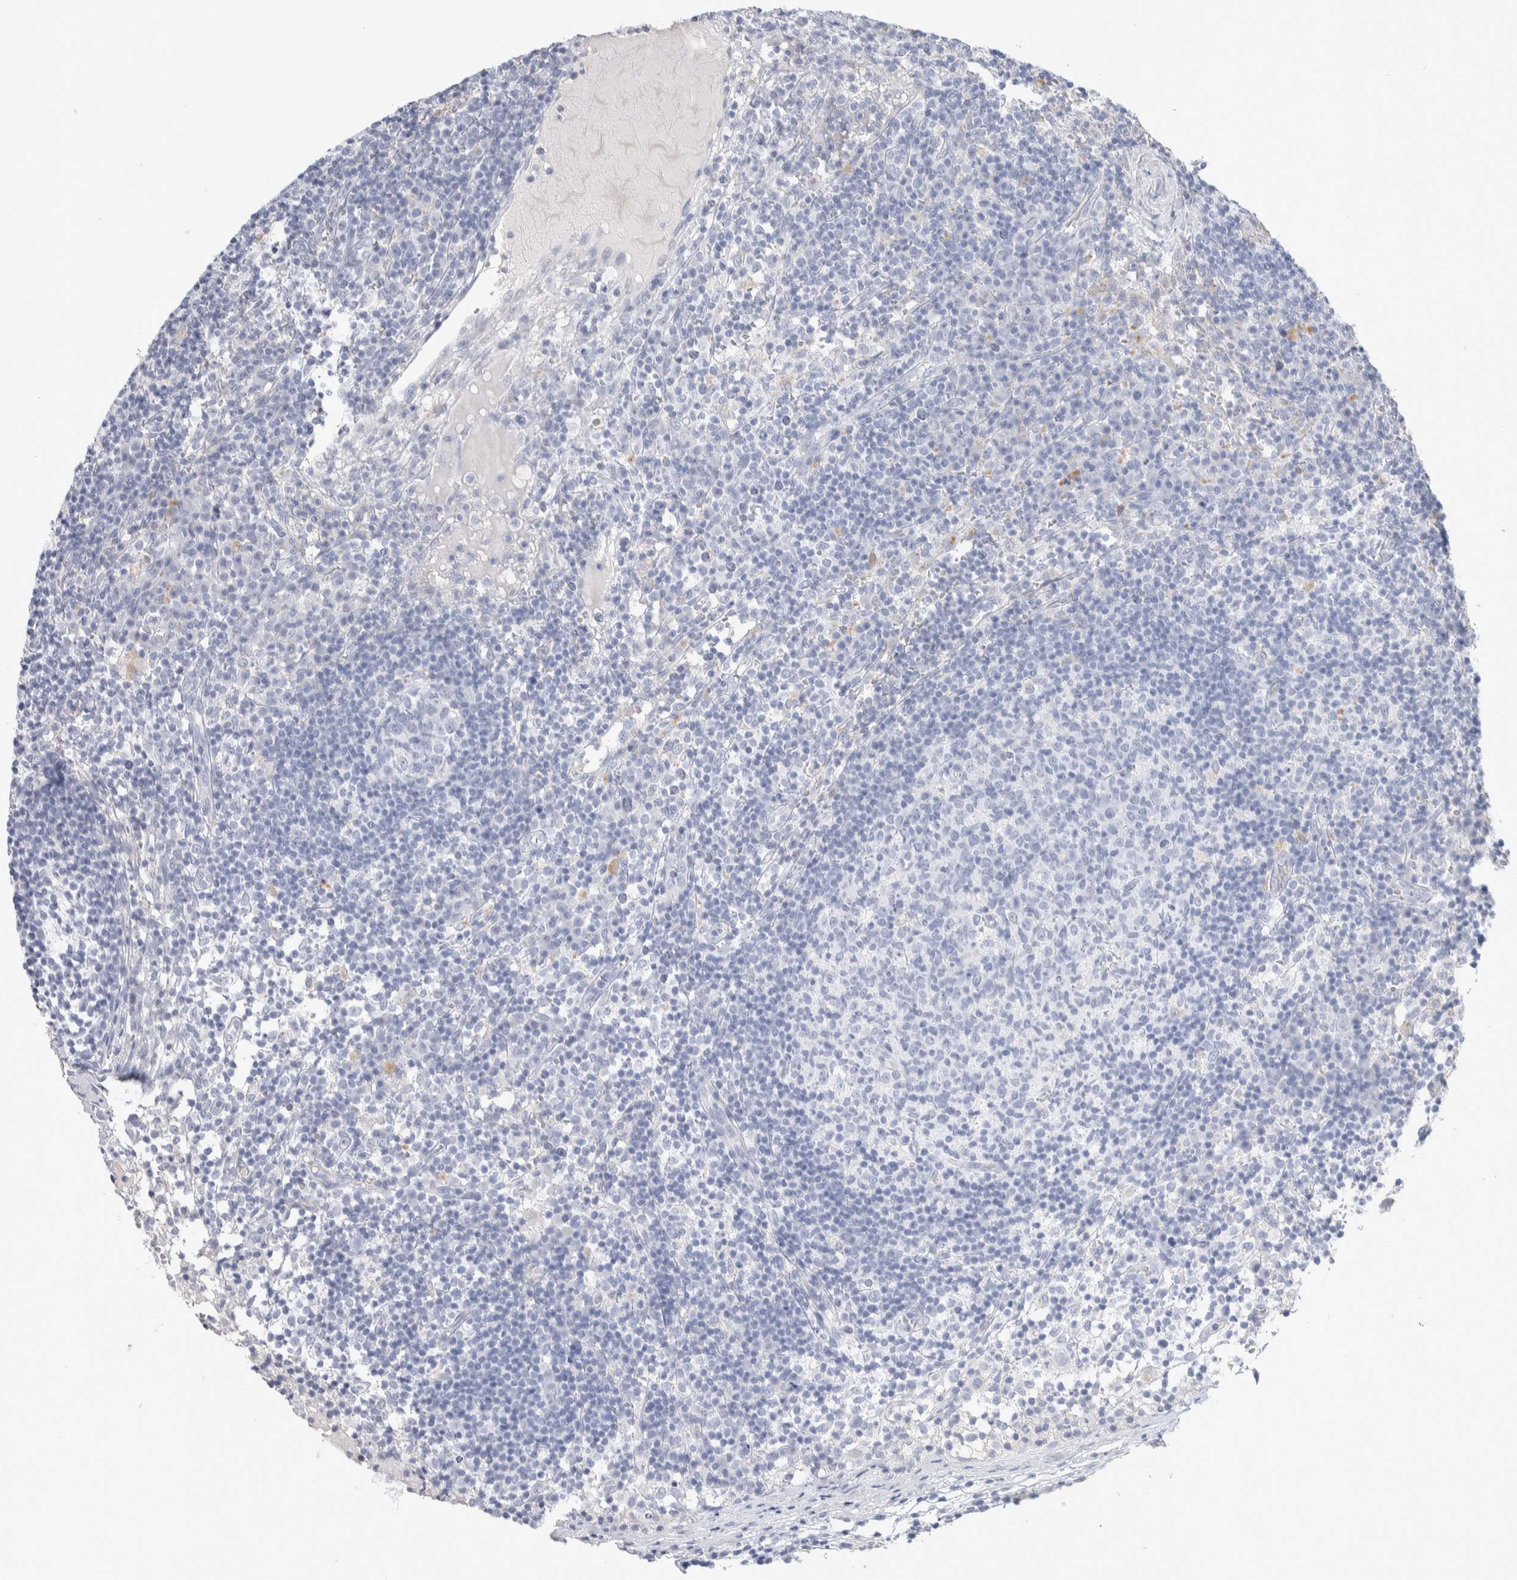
{"staining": {"intensity": "negative", "quantity": "none", "location": "none"}, "tissue": "lymph node", "cell_type": "Germinal center cells", "image_type": "normal", "snomed": [{"axis": "morphology", "description": "Normal tissue, NOS"}, {"axis": "morphology", "description": "Inflammation, NOS"}, {"axis": "topography", "description": "Lymph node"}], "caption": "Immunohistochemical staining of unremarkable human lymph node demonstrates no significant expression in germinal center cells. (Brightfield microscopy of DAB (3,3'-diaminobenzidine) immunohistochemistry (IHC) at high magnification).", "gene": "GDA", "patient": {"sex": "male", "age": 55}}